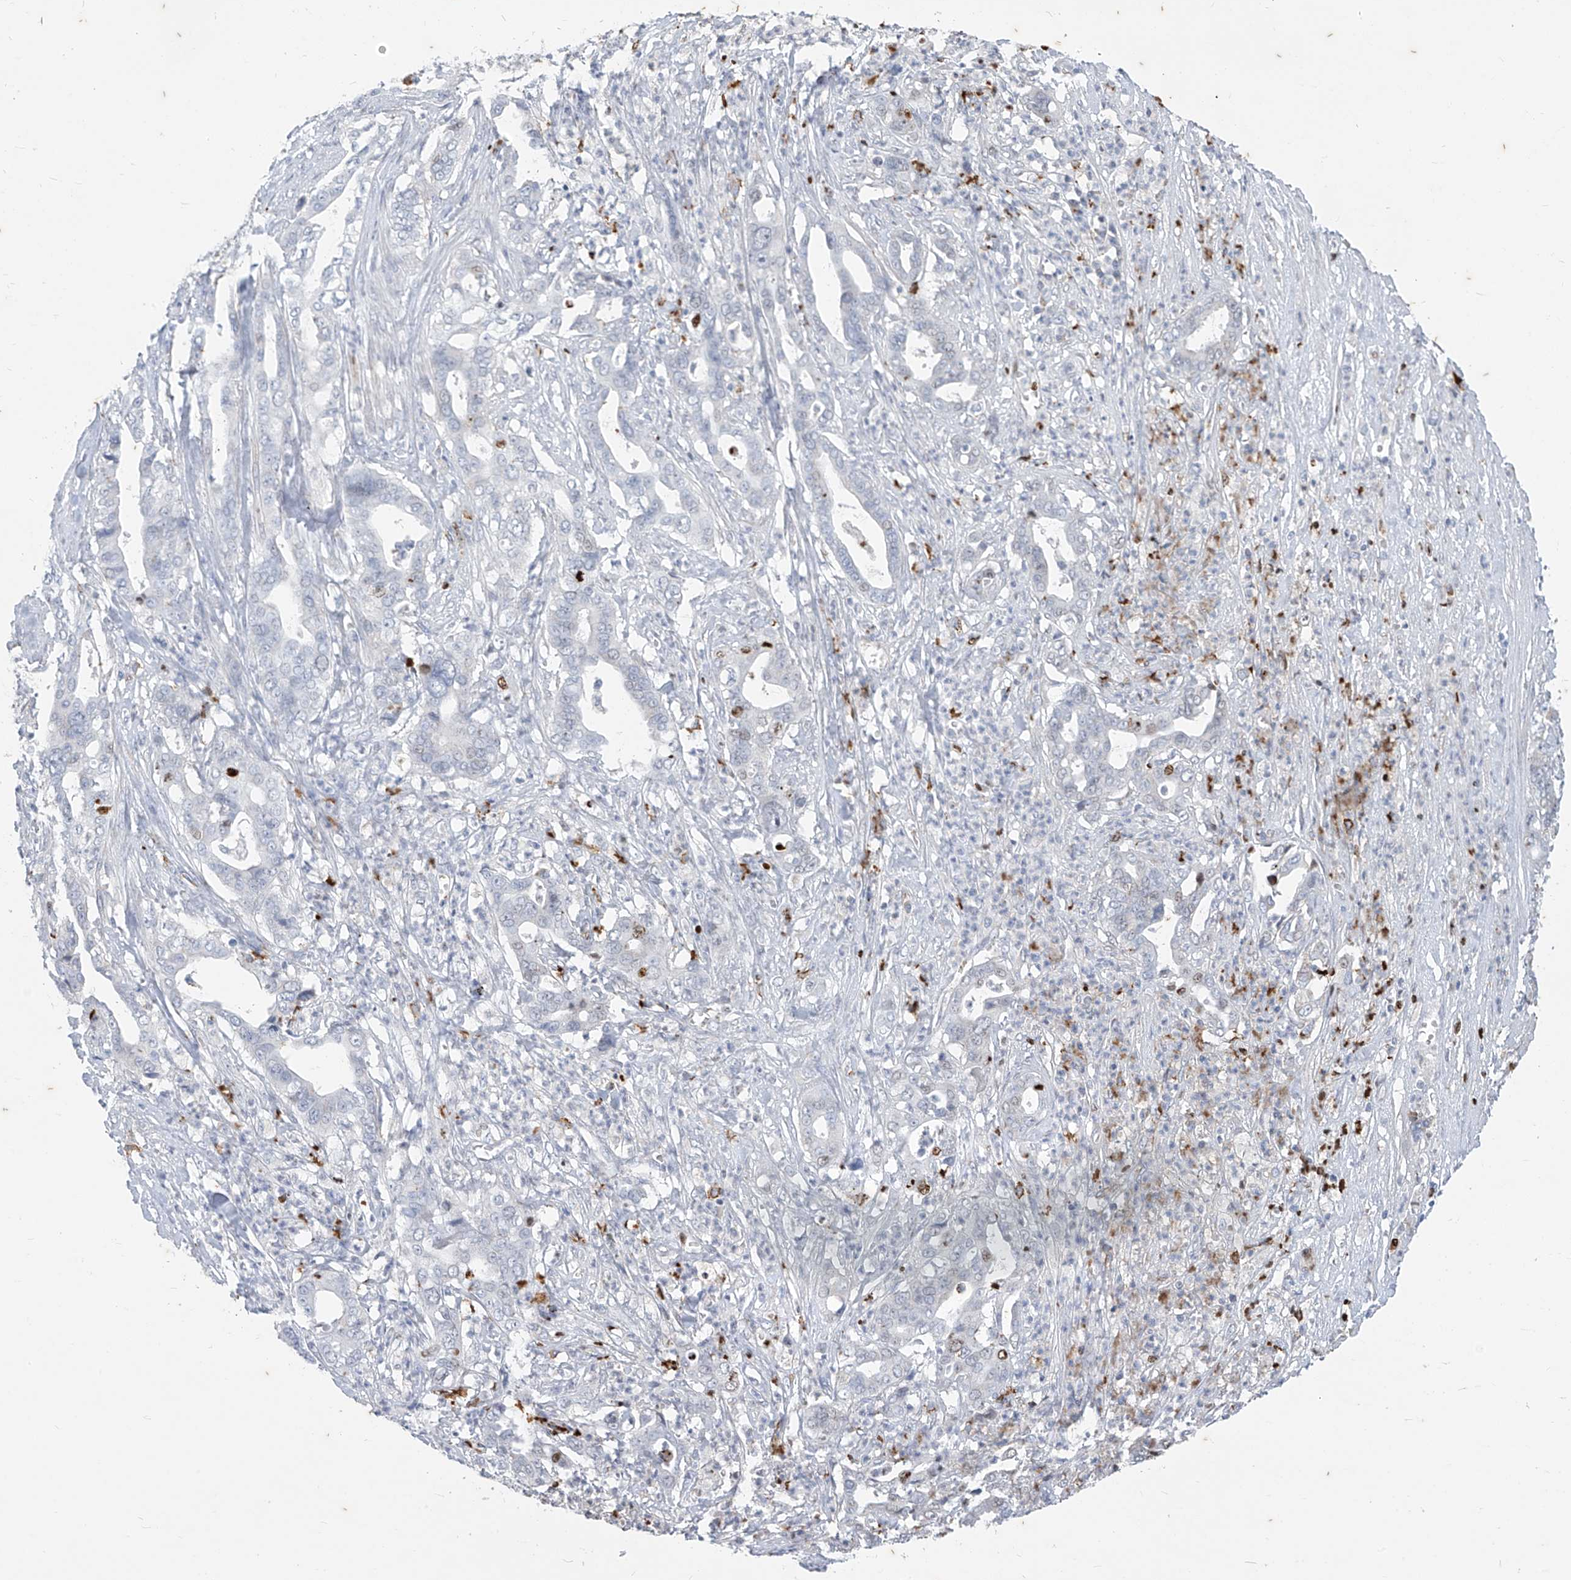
{"staining": {"intensity": "negative", "quantity": "none", "location": "none"}, "tissue": "liver cancer", "cell_type": "Tumor cells", "image_type": "cancer", "snomed": [{"axis": "morphology", "description": "Cholangiocarcinoma"}, {"axis": "topography", "description": "Liver"}], "caption": "Image shows no protein positivity in tumor cells of cholangiocarcinoma (liver) tissue.", "gene": "CX3CR1", "patient": {"sex": "female", "age": 61}}